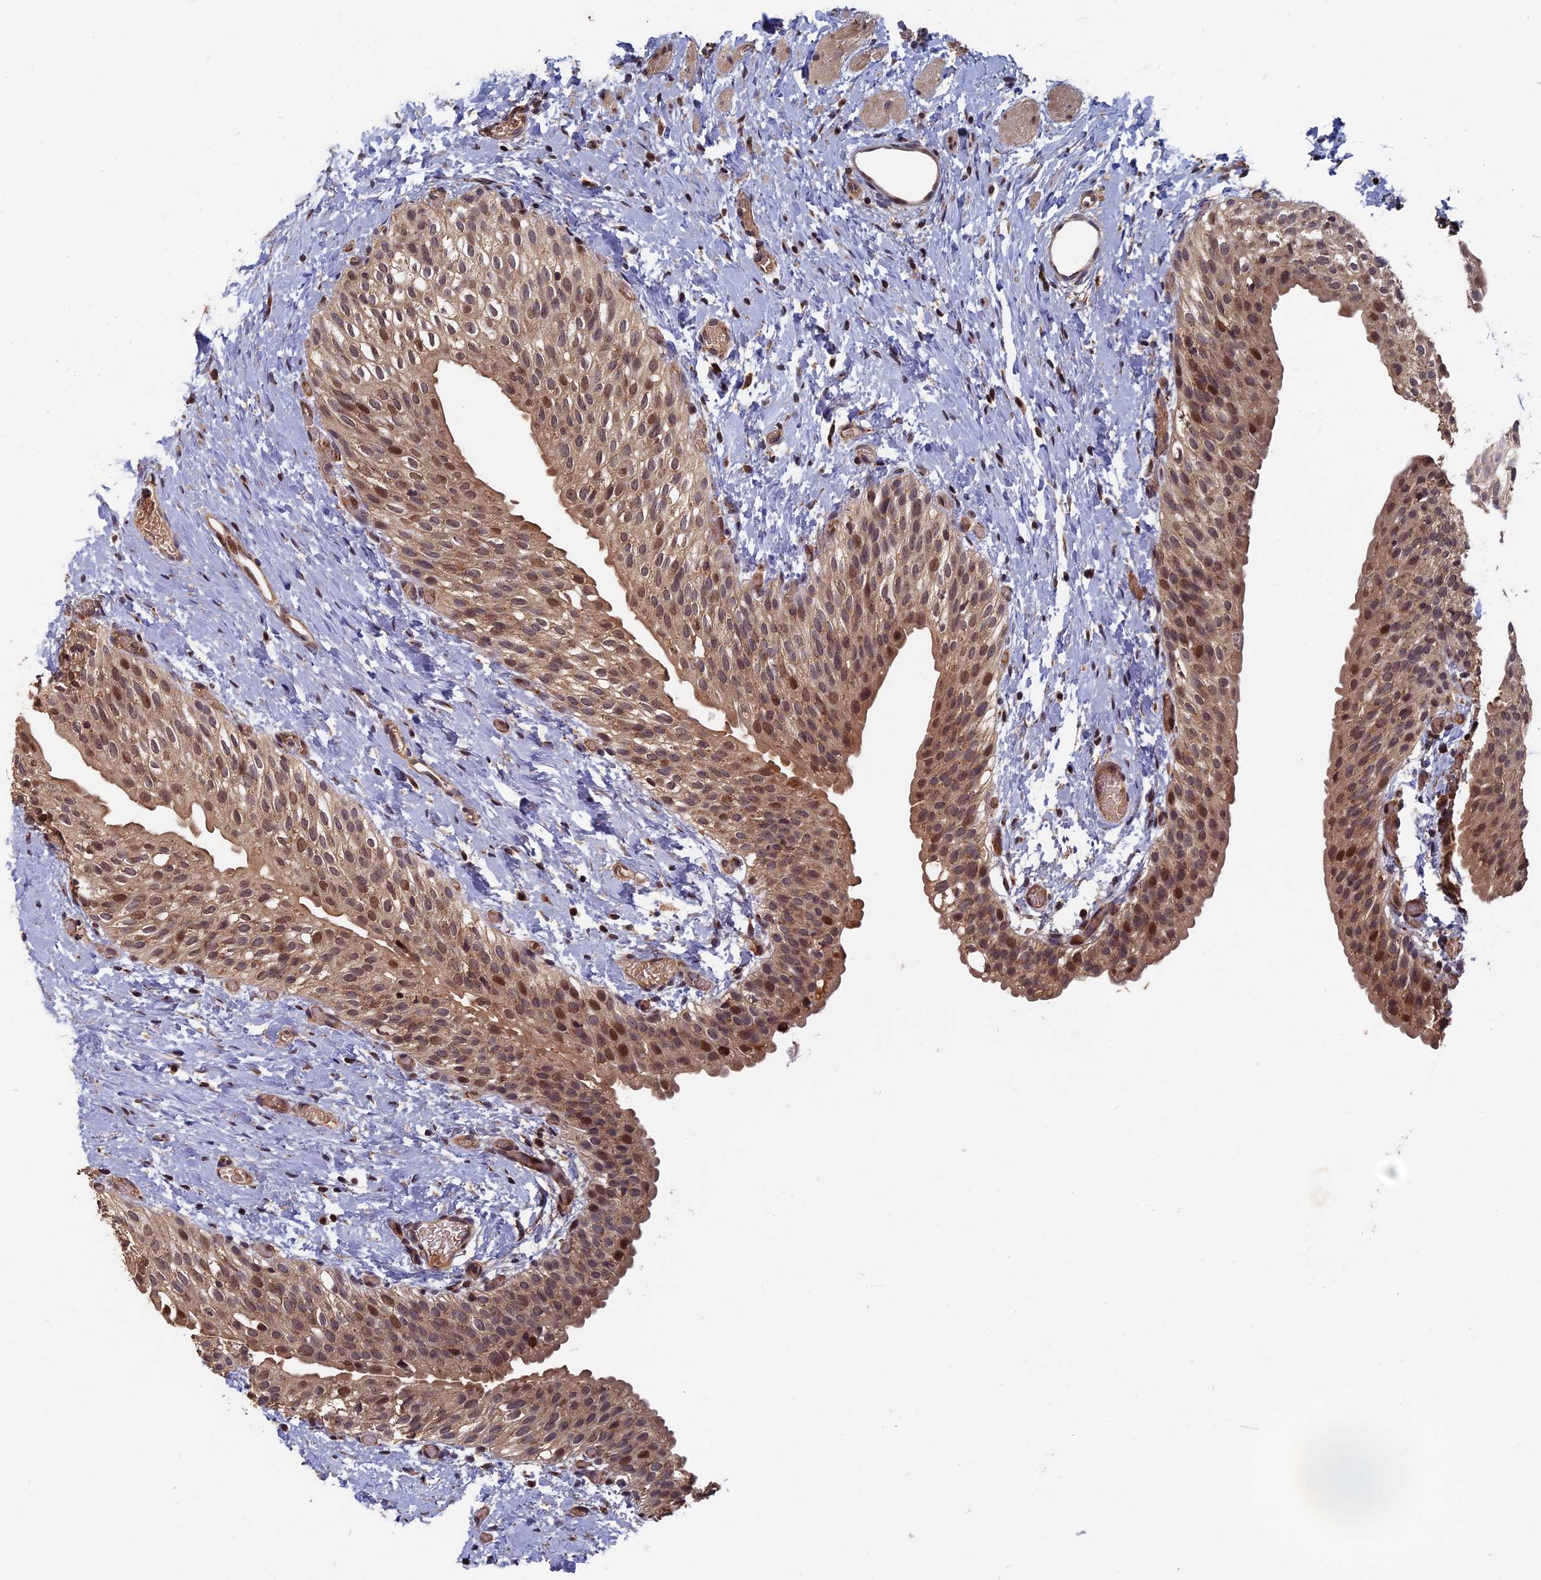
{"staining": {"intensity": "moderate", "quantity": ">75%", "location": "cytoplasmic/membranous,nuclear"}, "tissue": "urinary bladder", "cell_type": "Urothelial cells", "image_type": "normal", "snomed": [{"axis": "morphology", "description": "Normal tissue, NOS"}, {"axis": "topography", "description": "Urinary bladder"}], "caption": "Urinary bladder stained with immunohistochemistry shows moderate cytoplasmic/membranous,nuclear positivity in approximately >75% of urothelial cells.", "gene": "RASGRF1", "patient": {"sex": "male", "age": 1}}